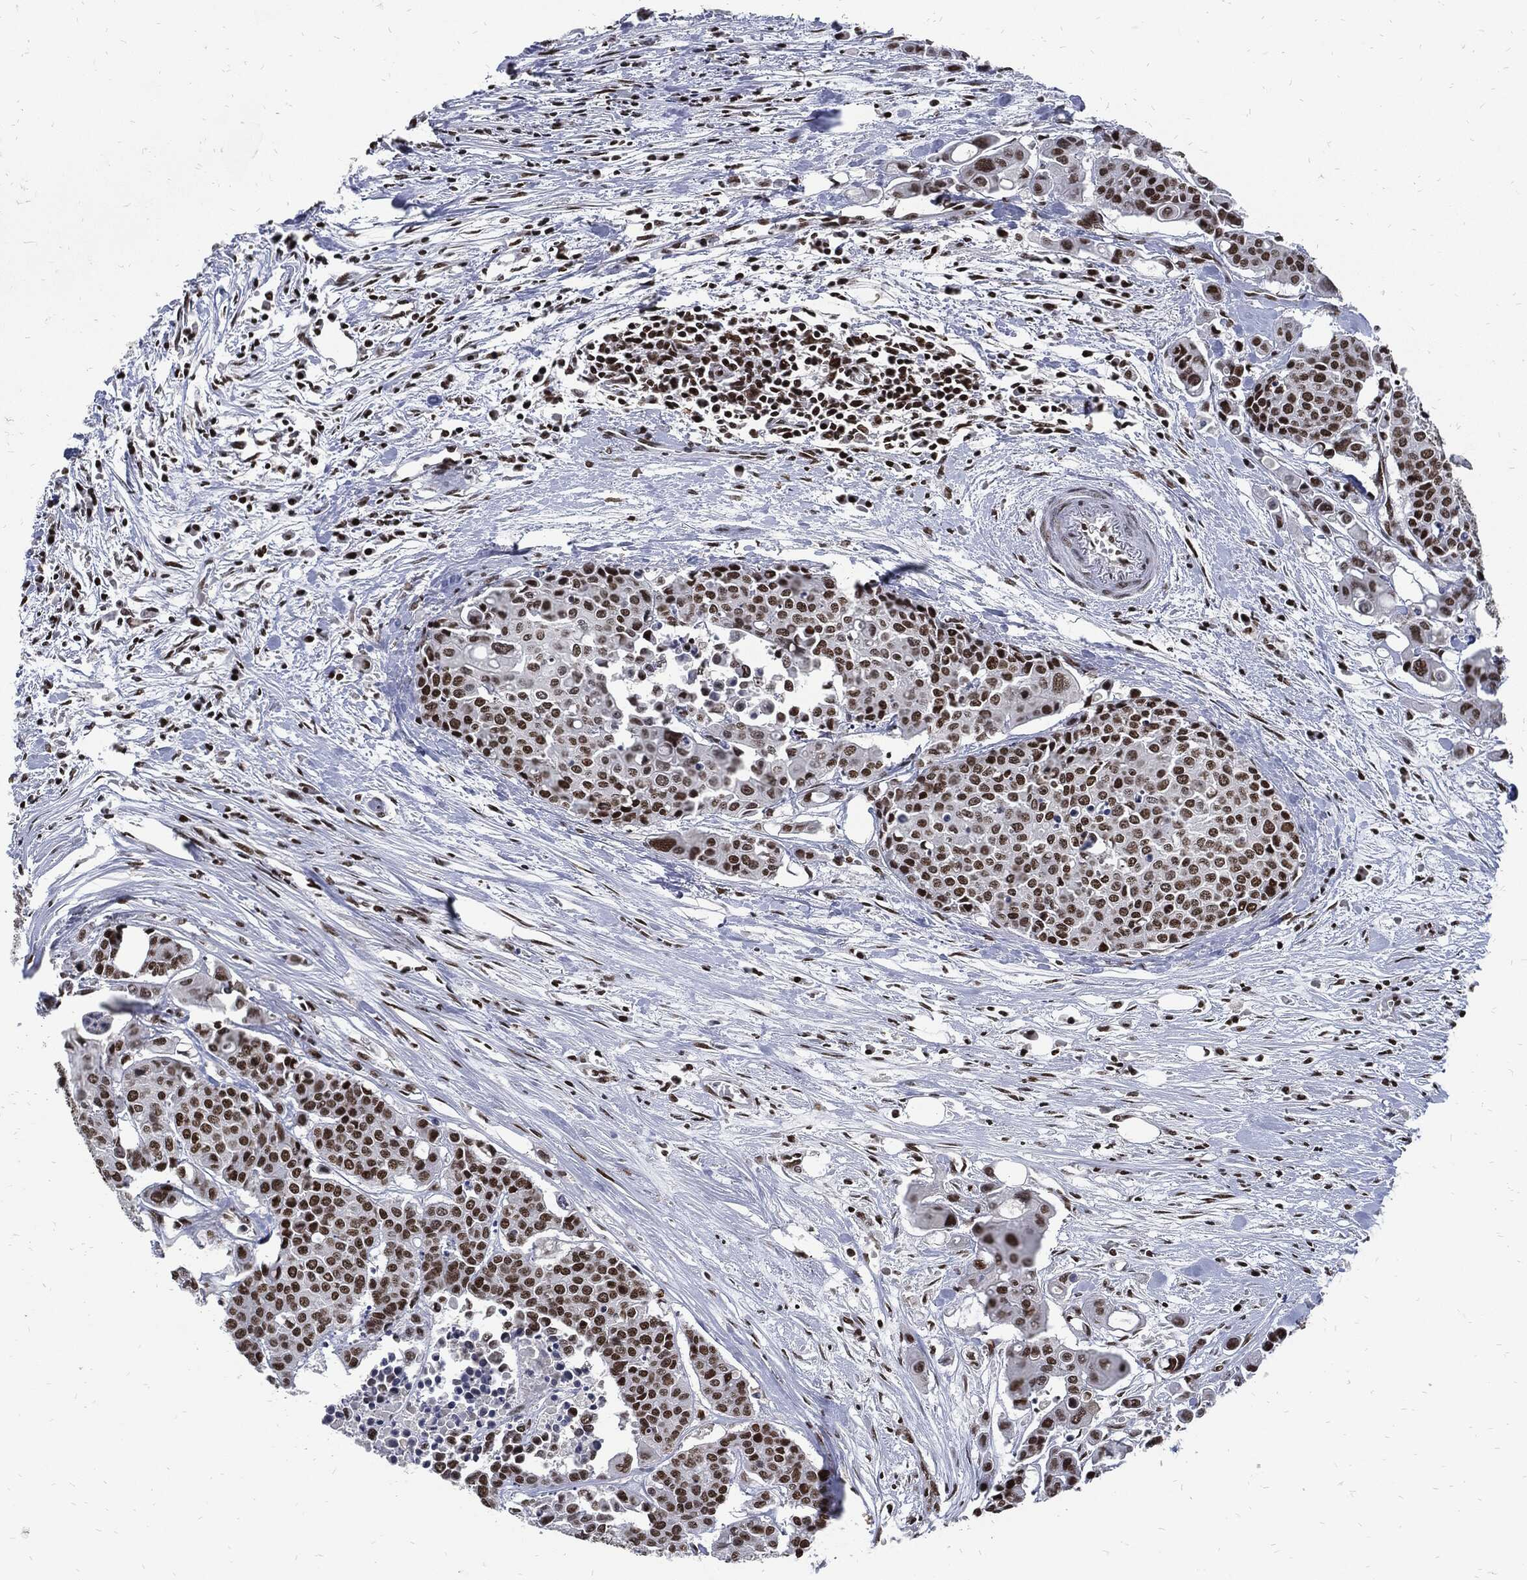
{"staining": {"intensity": "strong", "quantity": ">75%", "location": "nuclear"}, "tissue": "carcinoid", "cell_type": "Tumor cells", "image_type": "cancer", "snomed": [{"axis": "morphology", "description": "Carcinoid, malignant, NOS"}, {"axis": "topography", "description": "Colon"}], "caption": "Carcinoid (malignant) was stained to show a protein in brown. There is high levels of strong nuclear expression in approximately >75% of tumor cells.", "gene": "TERF2", "patient": {"sex": "male", "age": 81}}